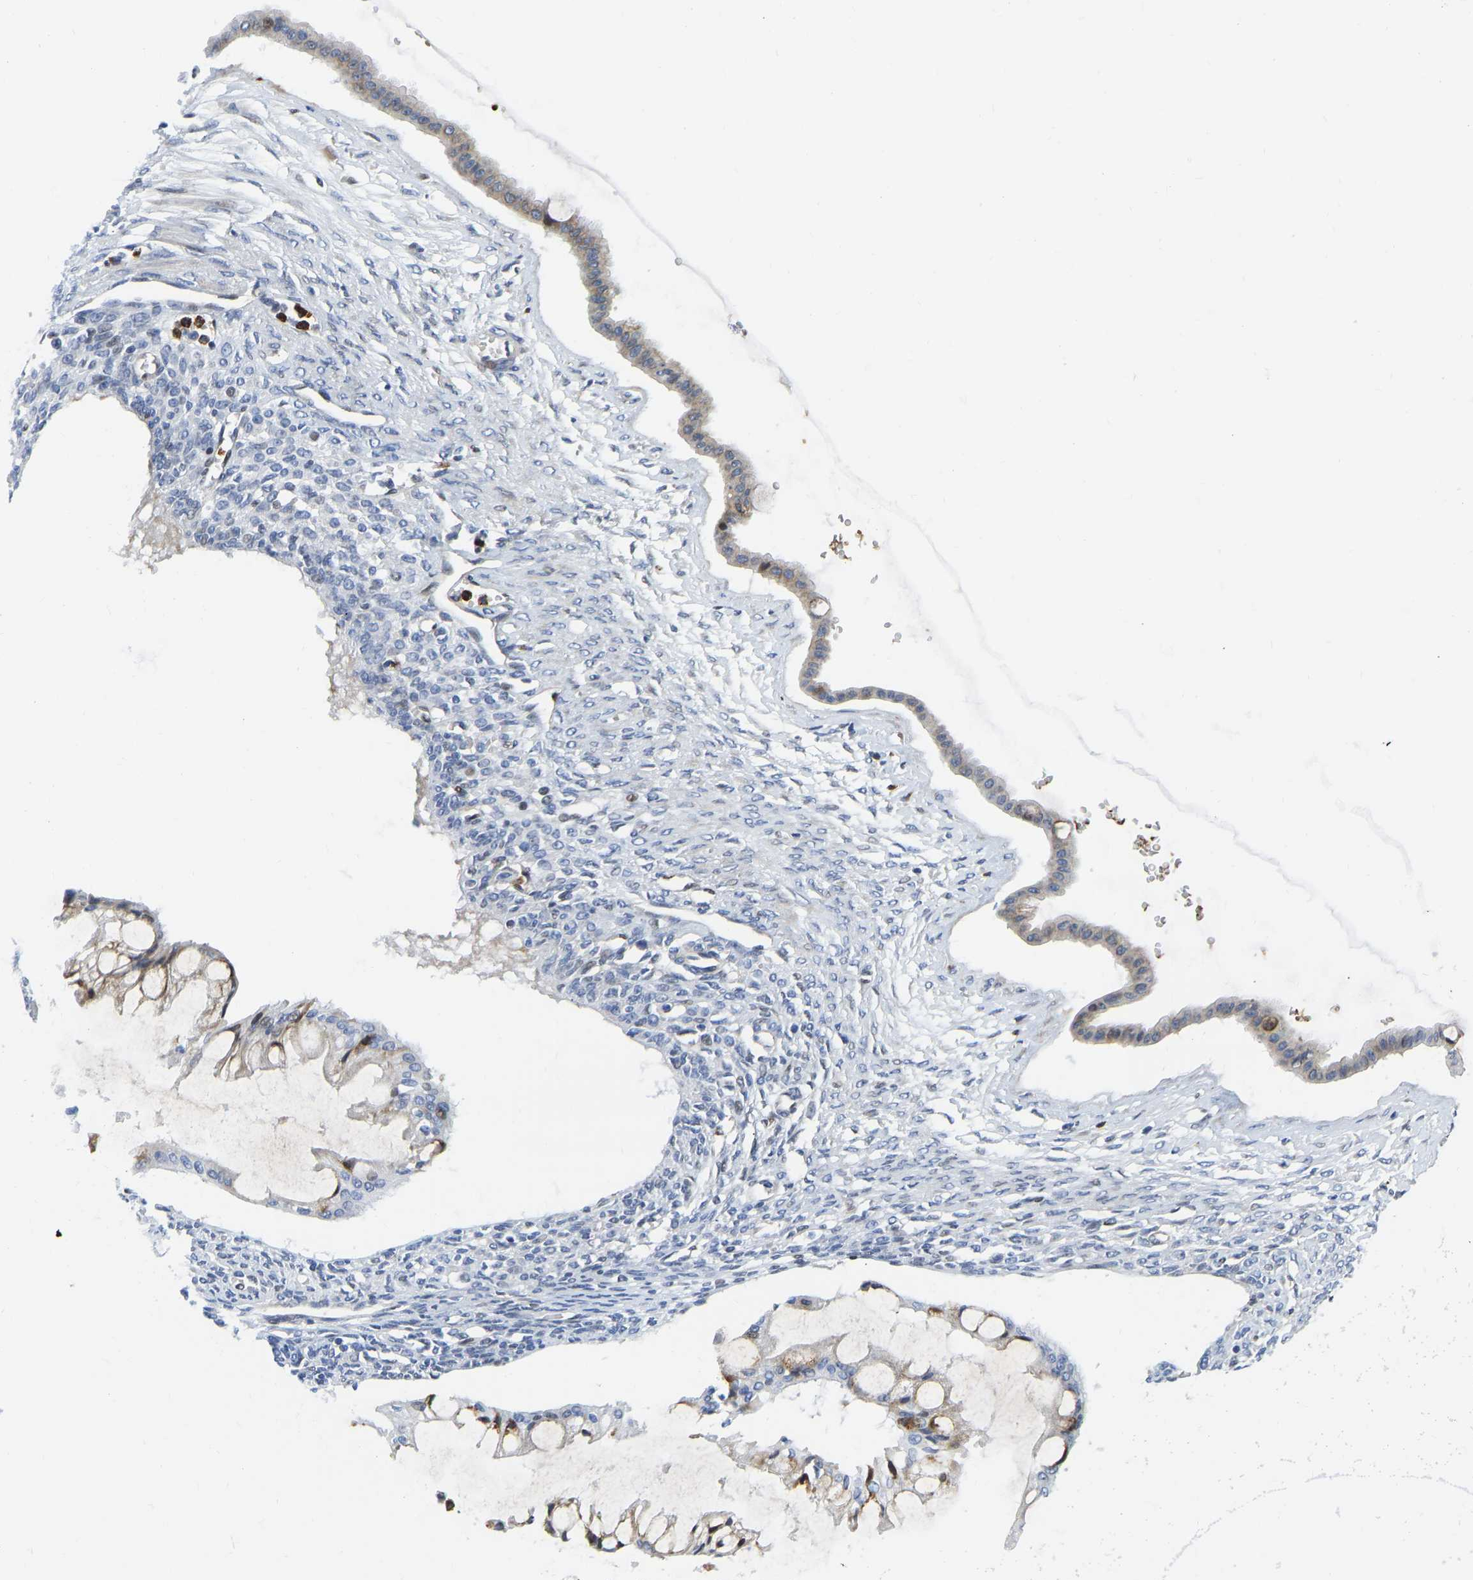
{"staining": {"intensity": "moderate", "quantity": "<25%", "location": "nuclear"}, "tissue": "ovarian cancer", "cell_type": "Tumor cells", "image_type": "cancer", "snomed": [{"axis": "morphology", "description": "Cystadenocarcinoma, mucinous, NOS"}, {"axis": "topography", "description": "Ovary"}], "caption": "Ovarian mucinous cystadenocarcinoma stained with DAB (3,3'-diaminobenzidine) immunohistochemistry (IHC) shows low levels of moderate nuclear positivity in about <25% of tumor cells. Using DAB (brown) and hematoxylin (blue) stains, captured at high magnification using brightfield microscopy.", "gene": "HDAC5", "patient": {"sex": "female", "age": 73}}